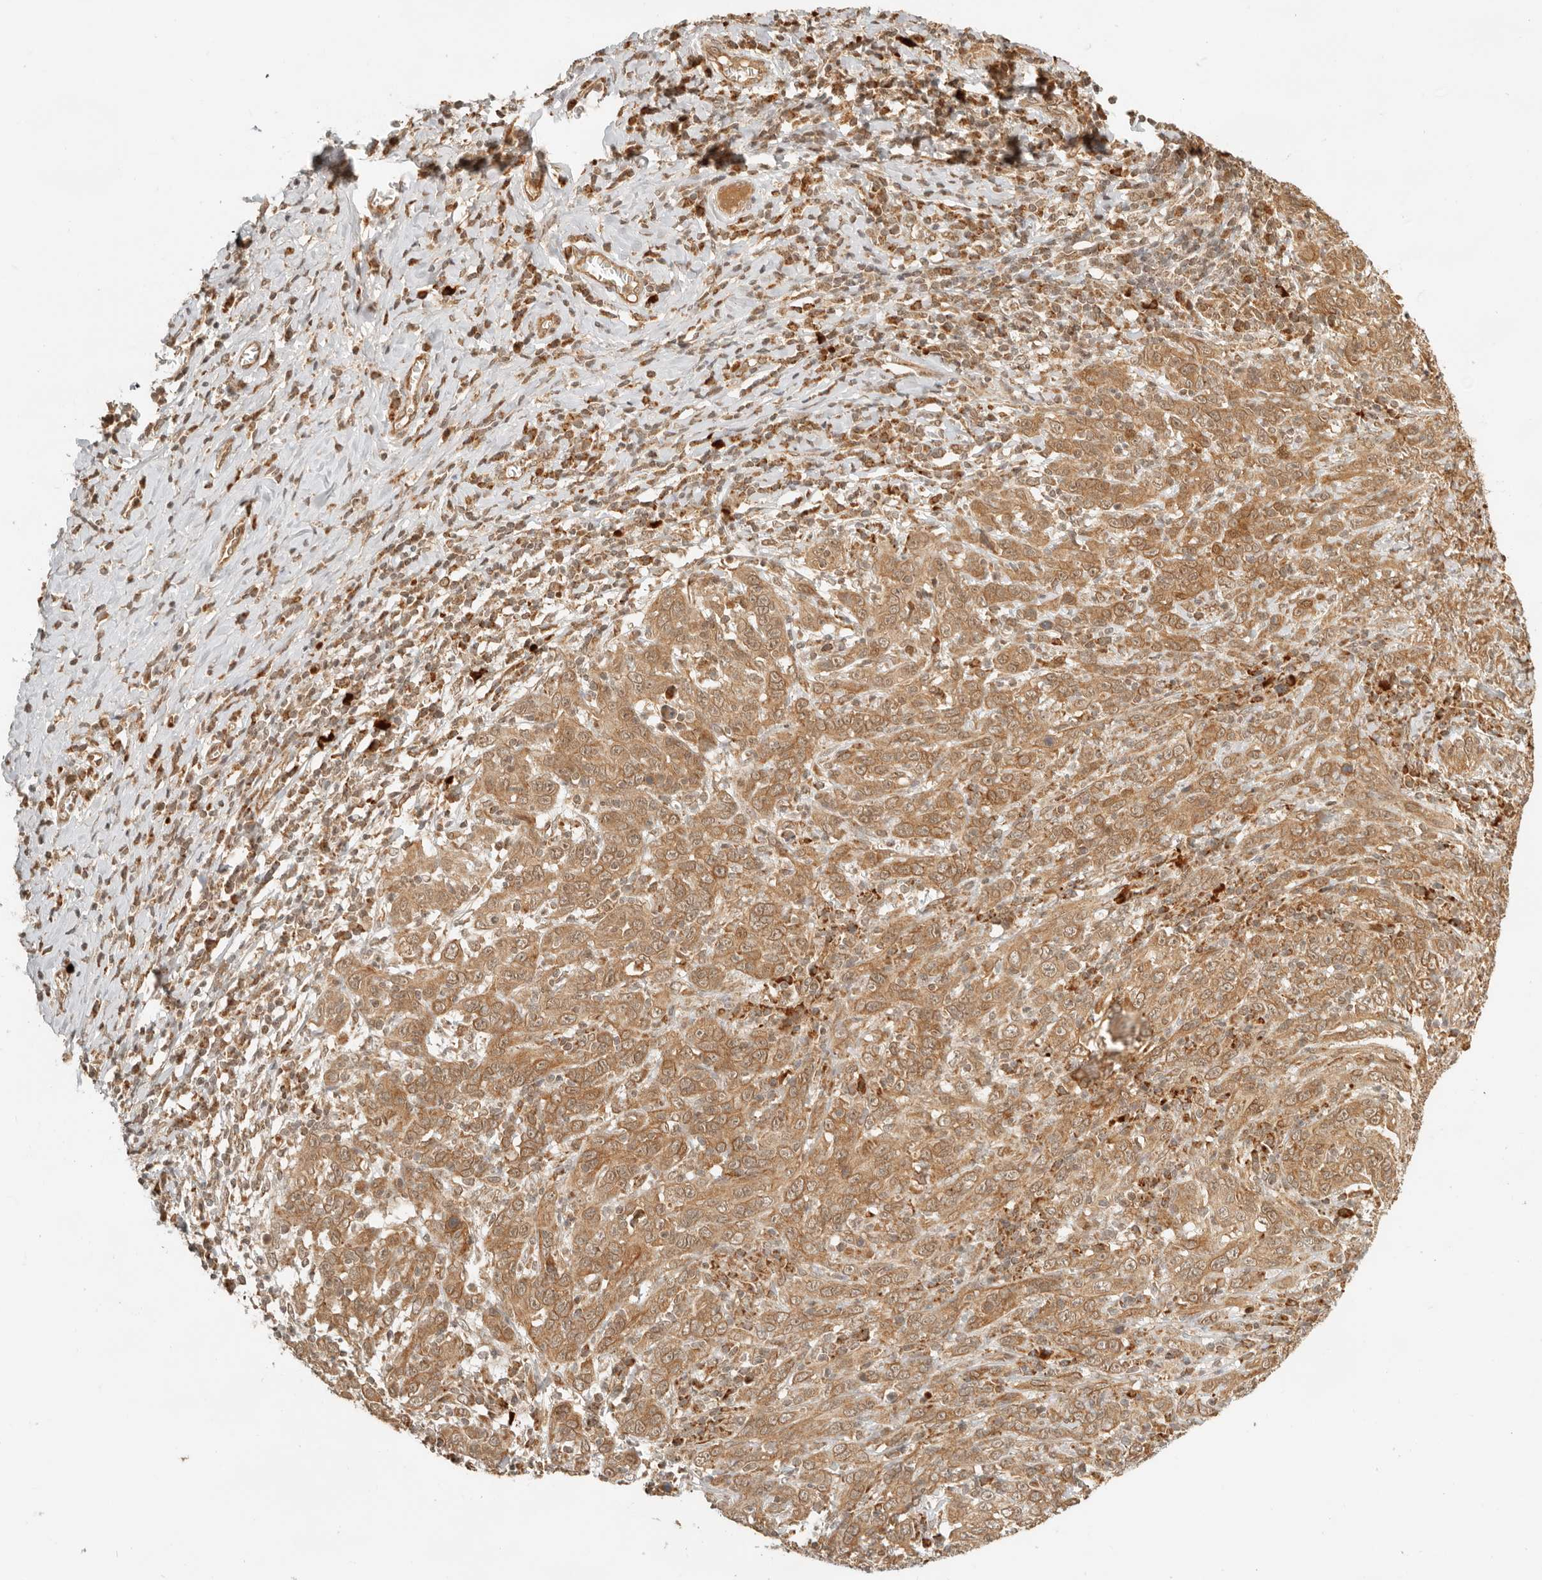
{"staining": {"intensity": "moderate", "quantity": ">75%", "location": "cytoplasmic/membranous"}, "tissue": "cervical cancer", "cell_type": "Tumor cells", "image_type": "cancer", "snomed": [{"axis": "morphology", "description": "Squamous cell carcinoma, NOS"}, {"axis": "topography", "description": "Cervix"}], "caption": "Human cervical squamous cell carcinoma stained with a brown dye displays moderate cytoplasmic/membranous positive staining in about >75% of tumor cells.", "gene": "BAALC", "patient": {"sex": "female", "age": 46}}